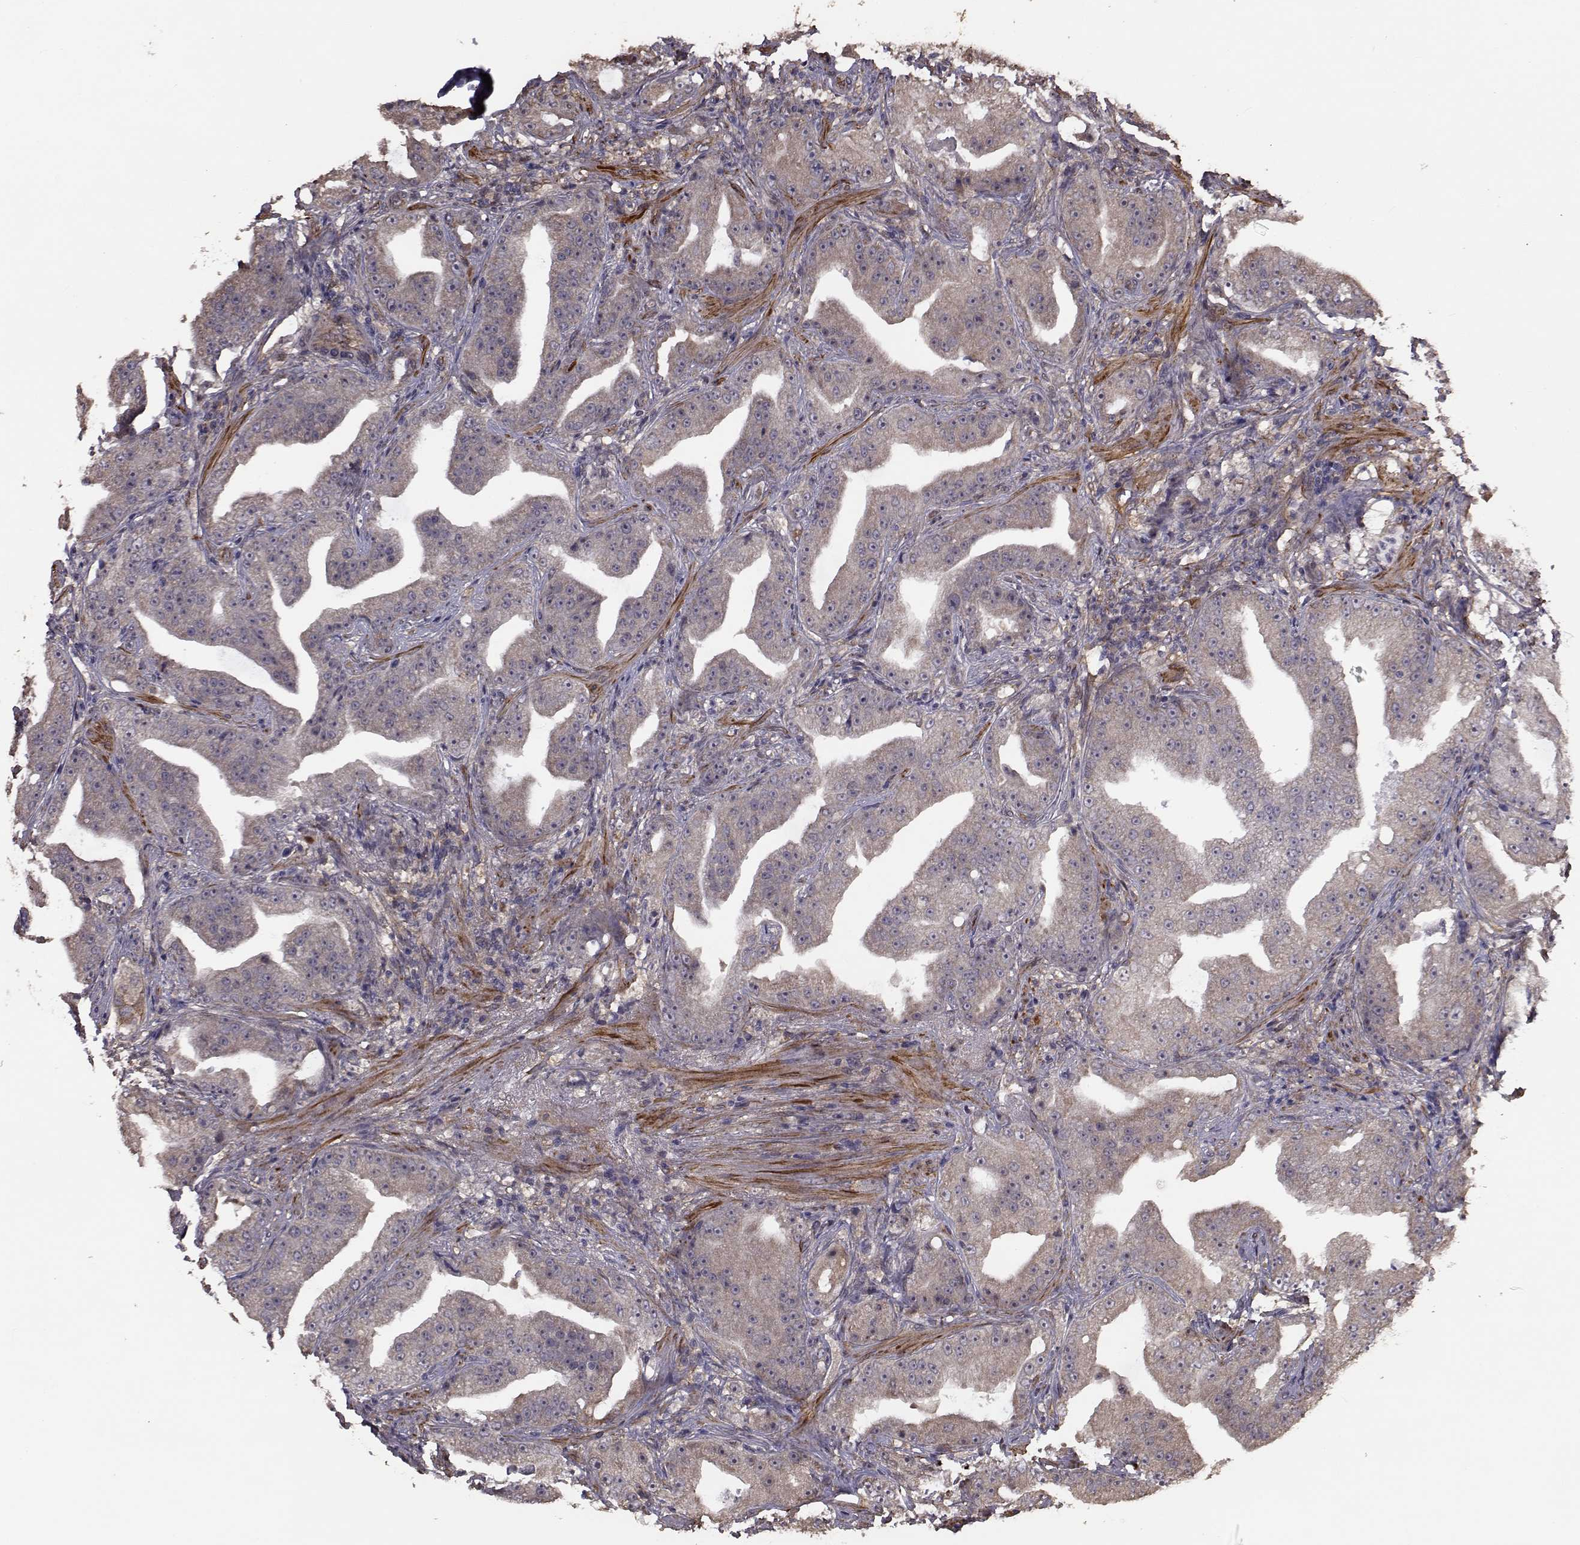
{"staining": {"intensity": "negative", "quantity": "none", "location": "none"}, "tissue": "prostate cancer", "cell_type": "Tumor cells", "image_type": "cancer", "snomed": [{"axis": "morphology", "description": "Adenocarcinoma, Low grade"}, {"axis": "topography", "description": "Prostate"}], "caption": "The photomicrograph shows no significant expression in tumor cells of prostate cancer (adenocarcinoma (low-grade)).", "gene": "TRIP10", "patient": {"sex": "male", "age": 62}}